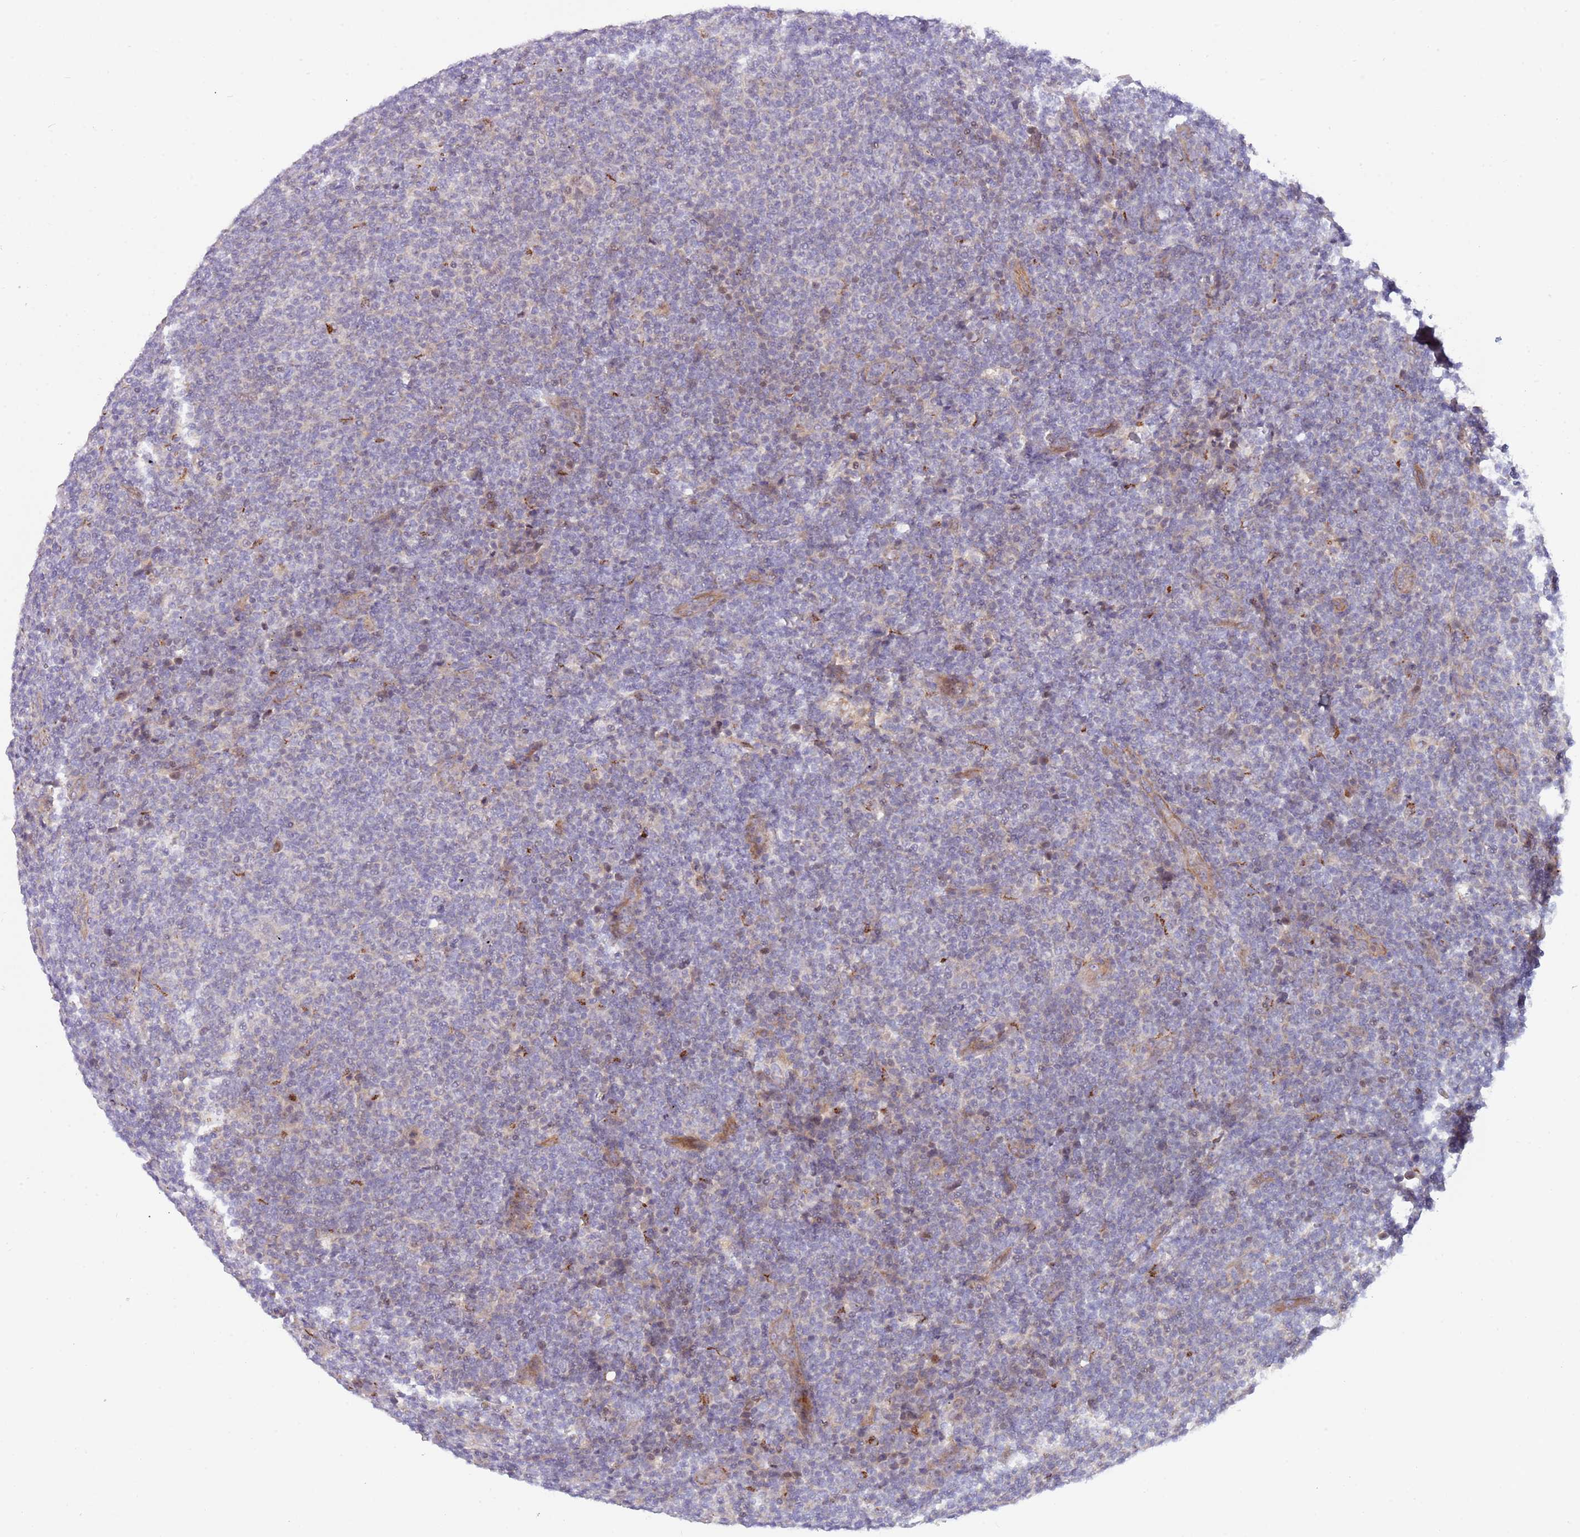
{"staining": {"intensity": "negative", "quantity": "none", "location": "none"}, "tissue": "lymphoma", "cell_type": "Tumor cells", "image_type": "cancer", "snomed": [{"axis": "morphology", "description": "Malignant lymphoma, non-Hodgkin's type, Low grade"}, {"axis": "topography", "description": "Lymph node"}], "caption": "This is a micrograph of IHC staining of lymphoma, which shows no expression in tumor cells.", "gene": "ITGB6", "patient": {"sex": "male", "age": 66}}